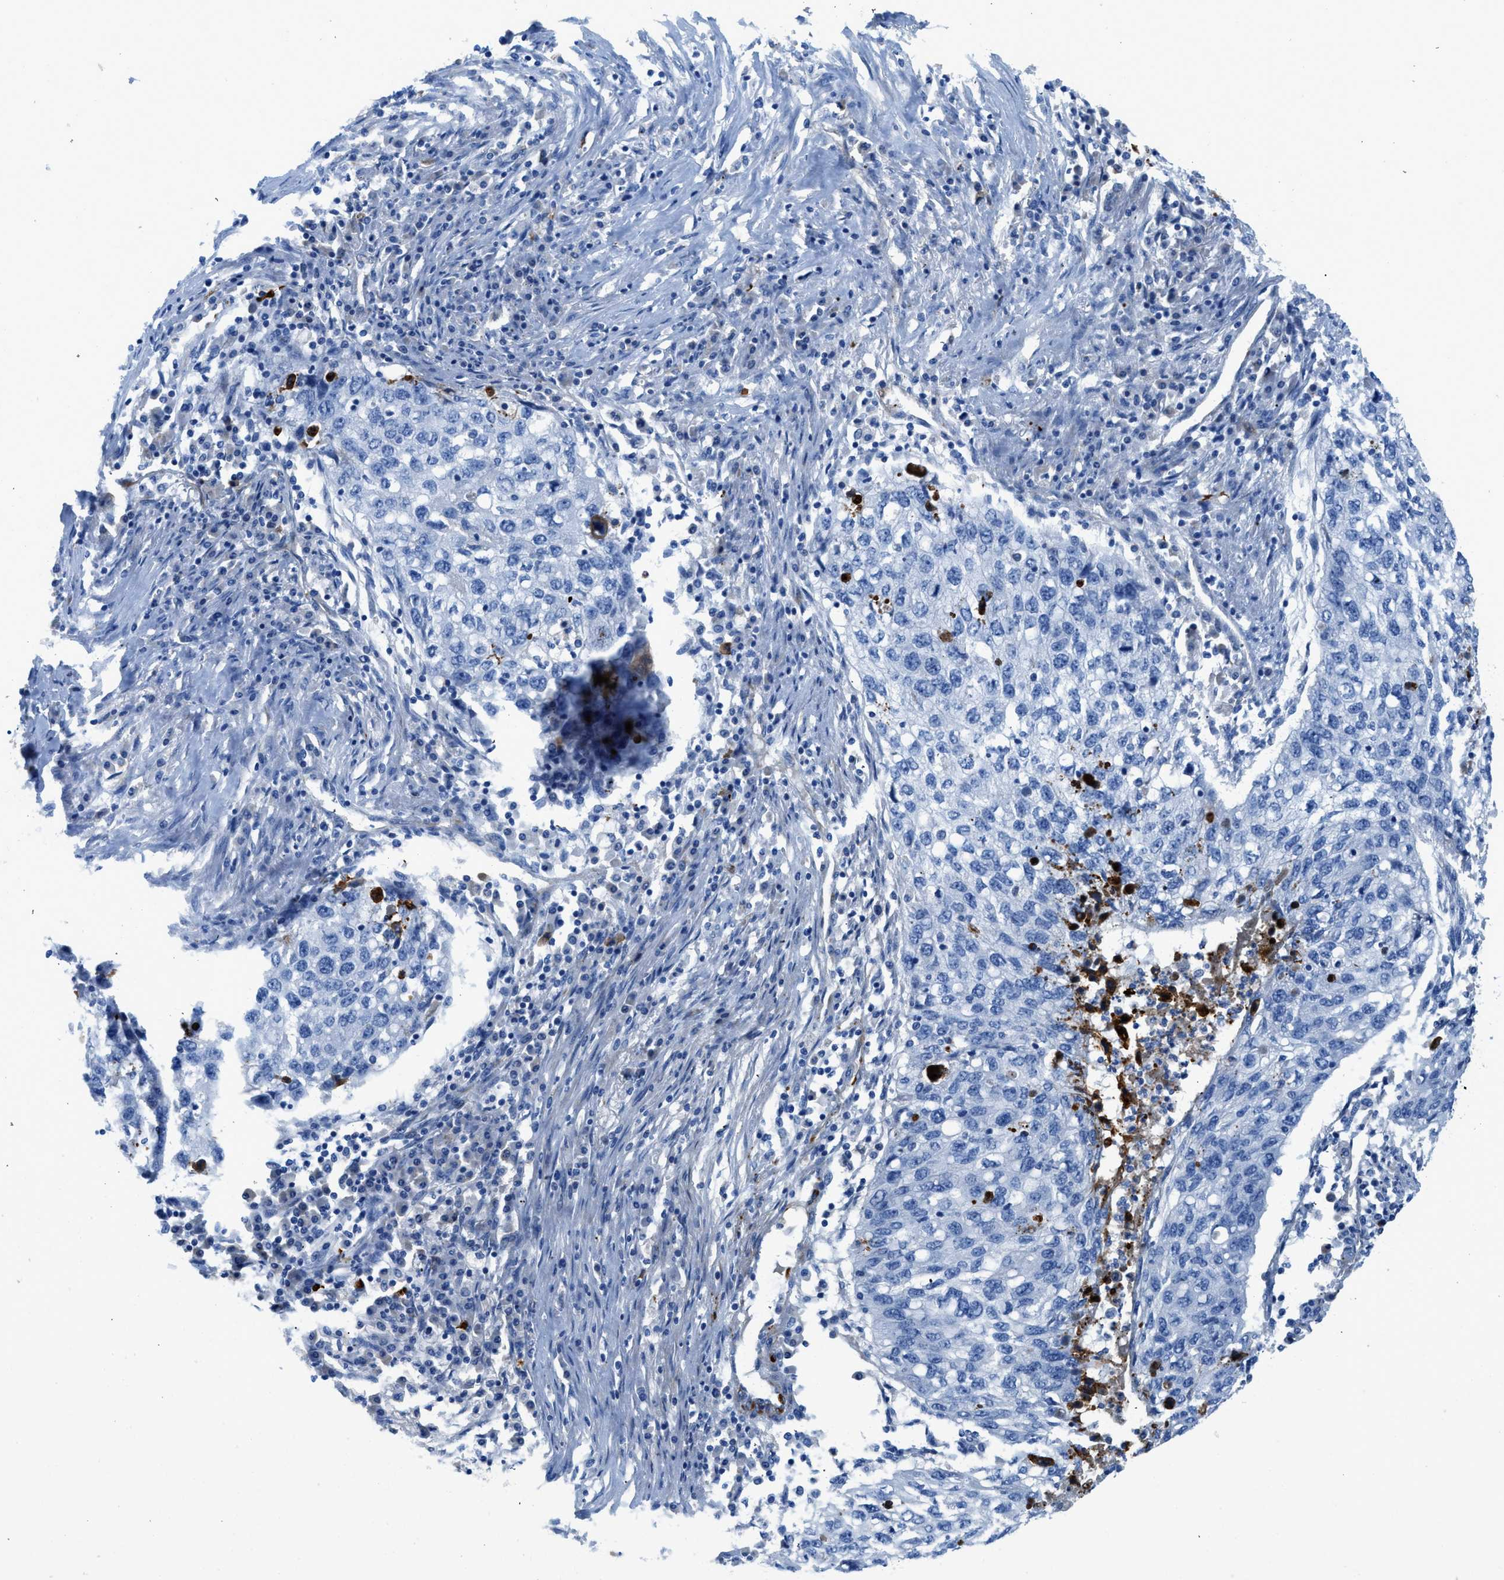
{"staining": {"intensity": "negative", "quantity": "none", "location": "none"}, "tissue": "lung cancer", "cell_type": "Tumor cells", "image_type": "cancer", "snomed": [{"axis": "morphology", "description": "Squamous cell carcinoma, NOS"}, {"axis": "topography", "description": "Lung"}], "caption": "Lung squamous cell carcinoma stained for a protein using IHC demonstrates no expression tumor cells.", "gene": "XCR1", "patient": {"sex": "female", "age": 63}}